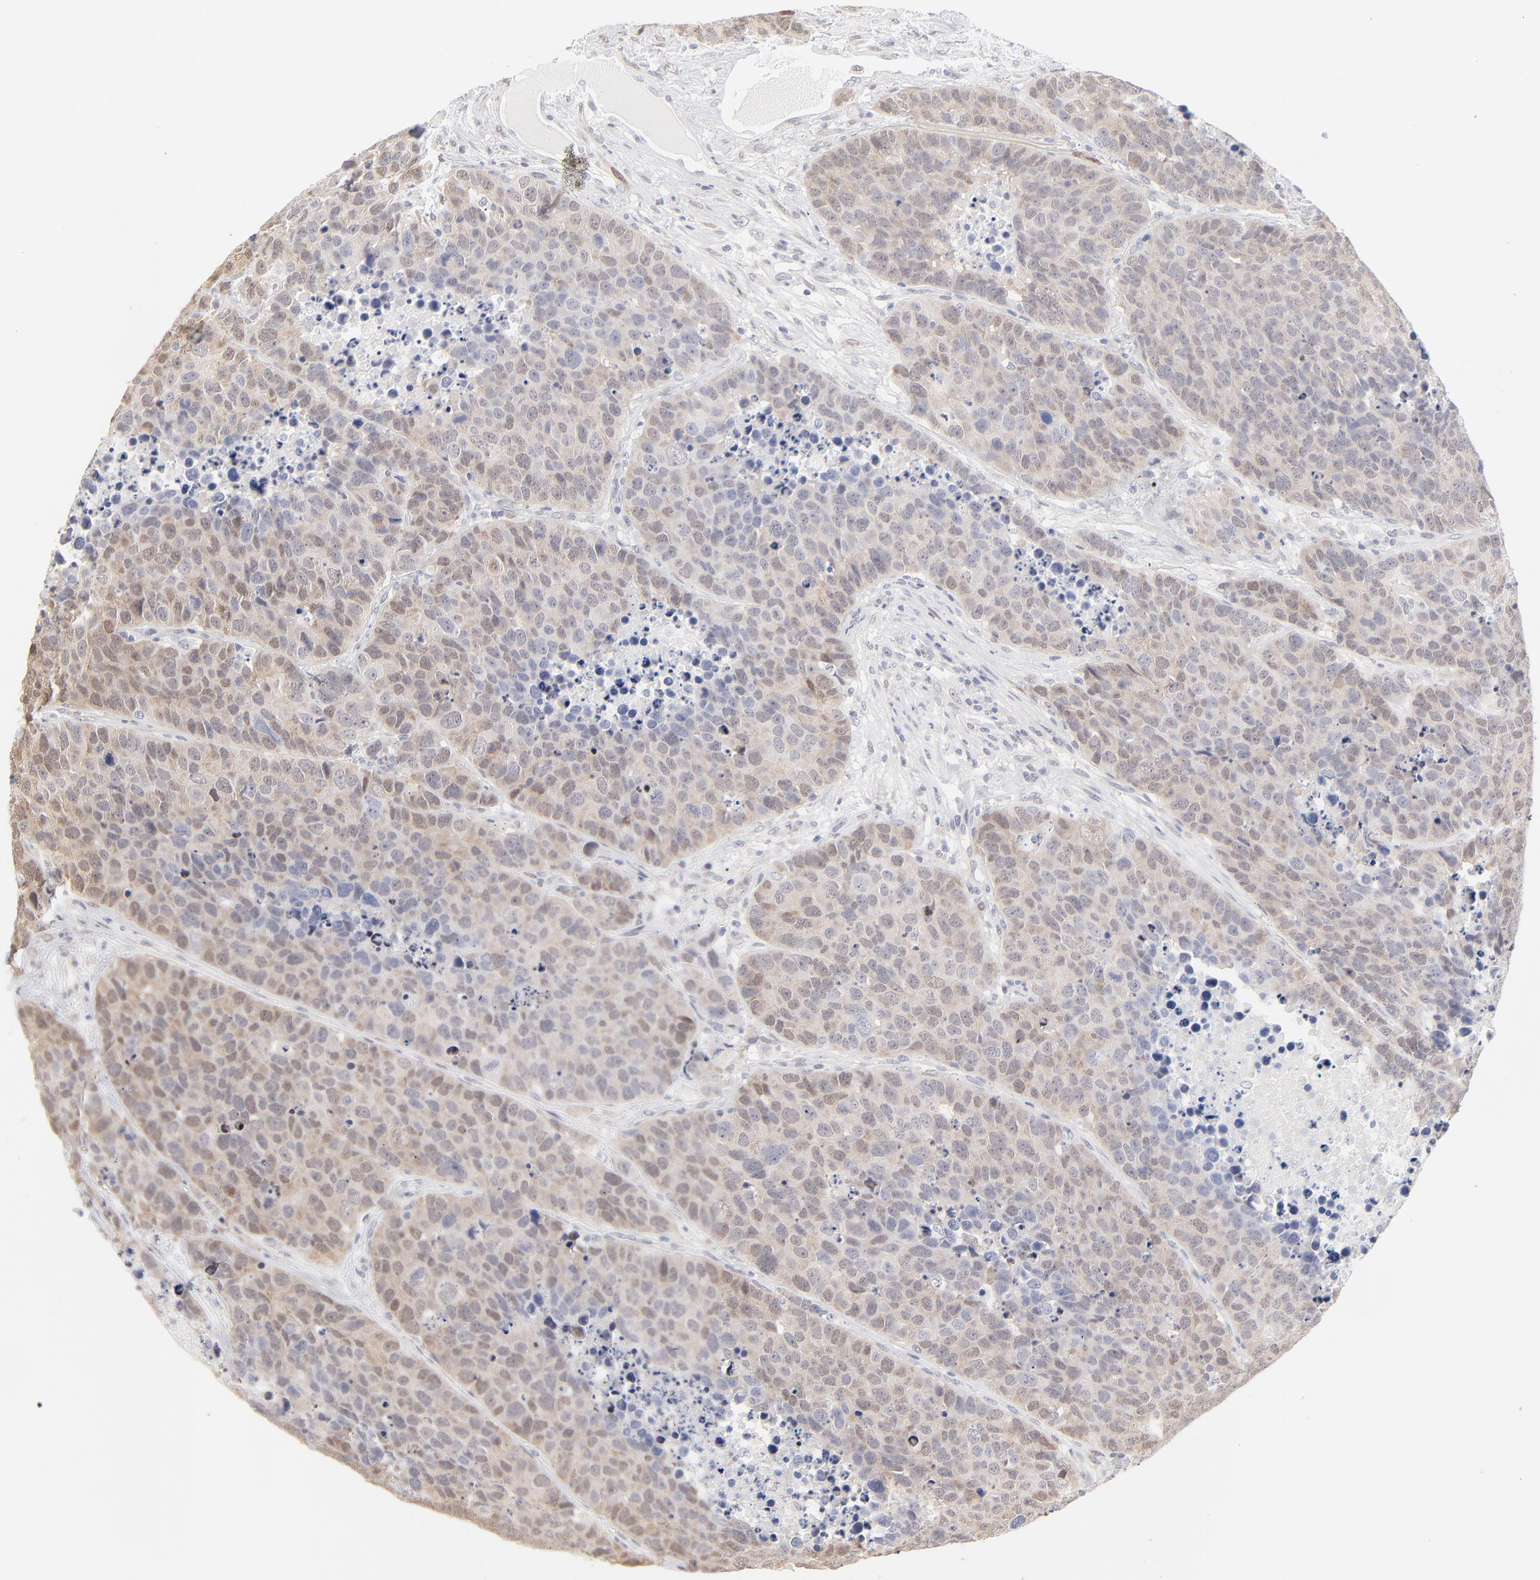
{"staining": {"intensity": "moderate", "quantity": ">75%", "location": "cytoplasmic/membranous,nuclear"}, "tissue": "carcinoid", "cell_type": "Tumor cells", "image_type": "cancer", "snomed": [{"axis": "morphology", "description": "Carcinoid, malignant, NOS"}, {"axis": "topography", "description": "Lung"}], "caption": "Protein expression analysis of human malignant carcinoid reveals moderate cytoplasmic/membranous and nuclear expression in approximately >75% of tumor cells. (DAB (3,3'-diaminobenzidine) = brown stain, brightfield microscopy at high magnification).", "gene": "RBM3", "patient": {"sex": "male", "age": 60}}